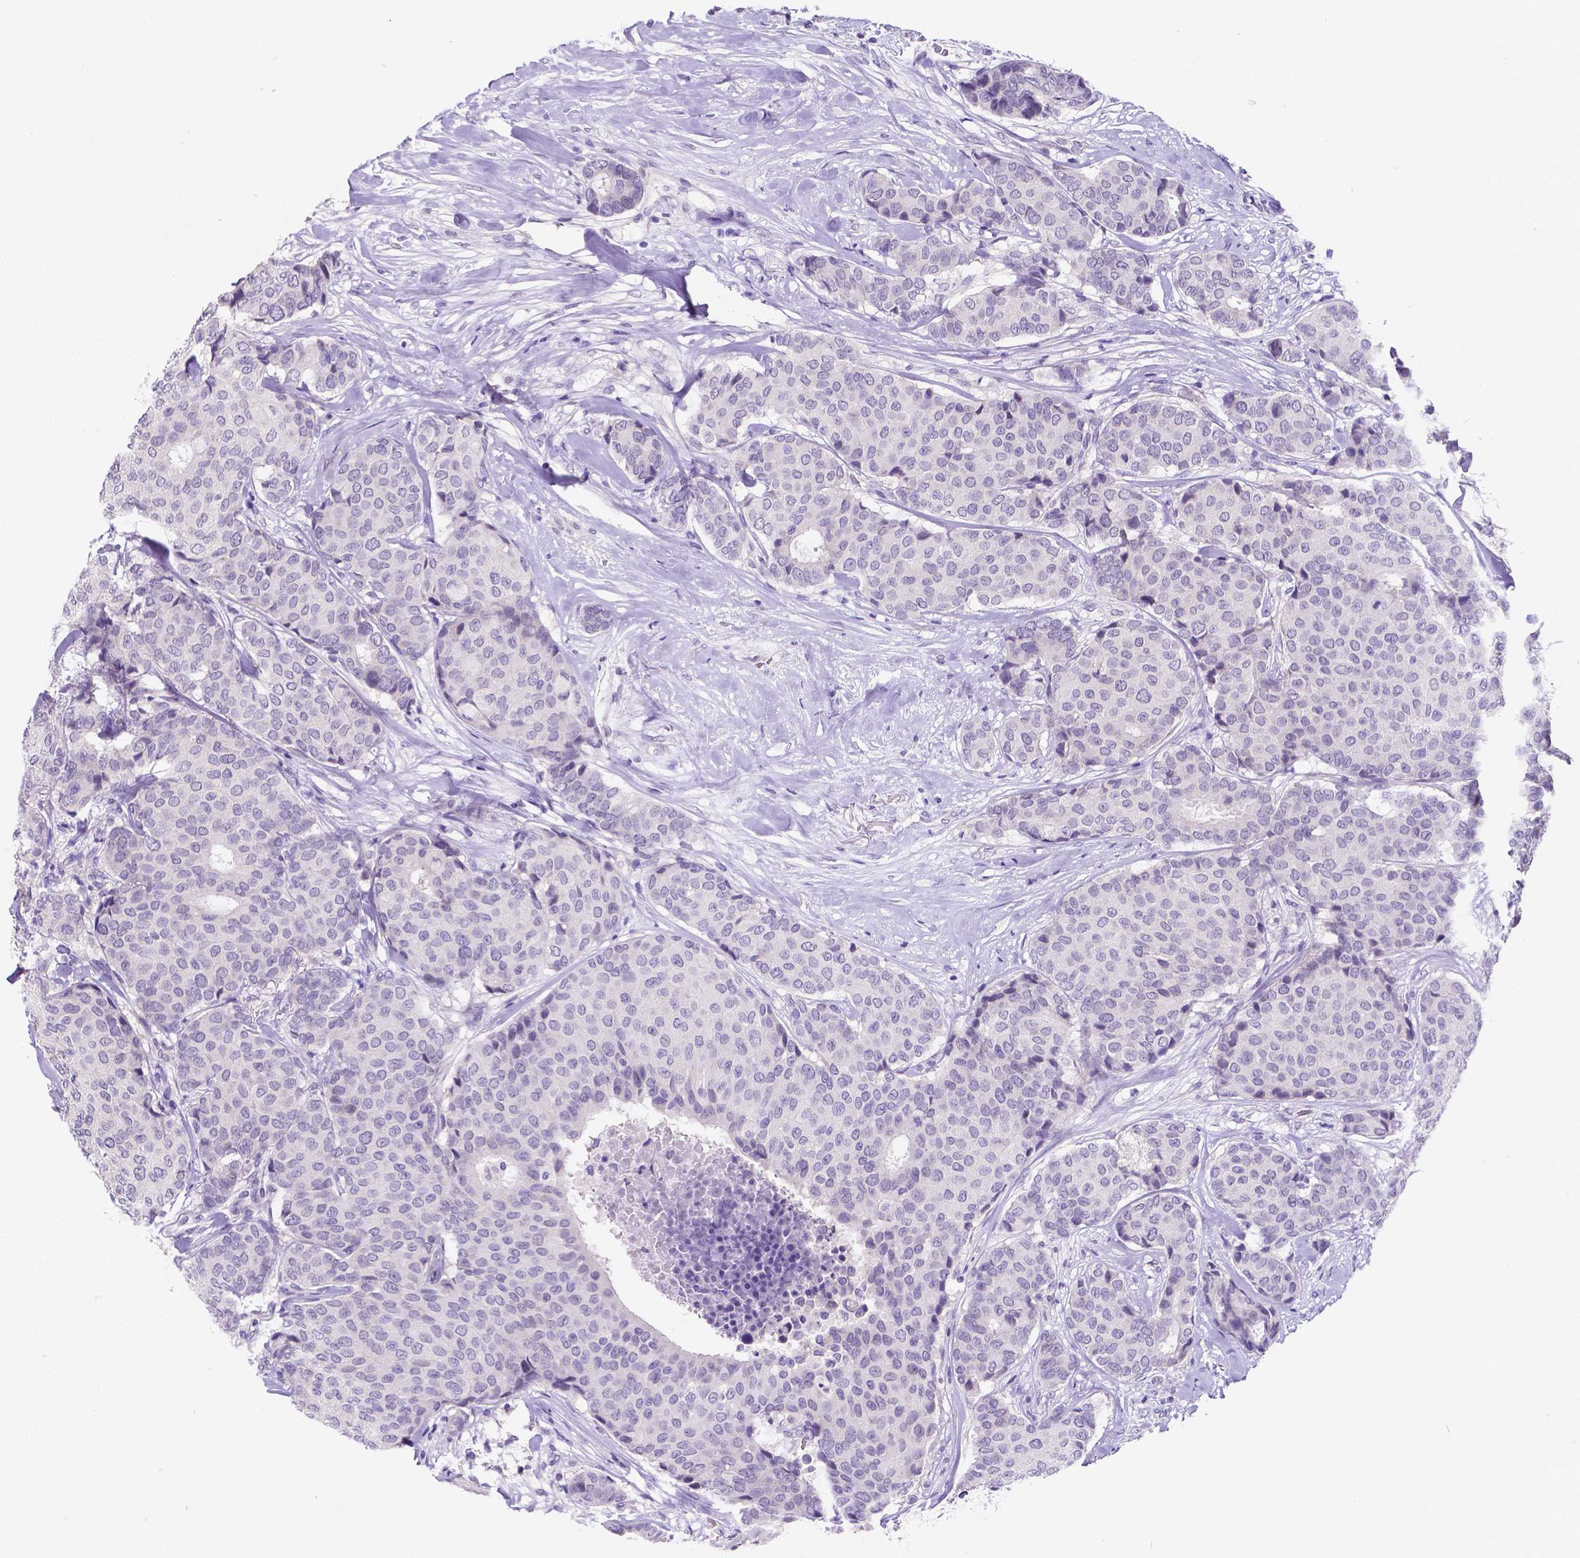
{"staining": {"intensity": "negative", "quantity": "none", "location": "none"}, "tissue": "breast cancer", "cell_type": "Tumor cells", "image_type": "cancer", "snomed": [{"axis": "morphology", "description": "Duct carcinoma"}, {"axis": "topography", "description": "Breast"}], "caption": "The histopathology image shows no staining of tumor cells in invasive ductal carcinoma (breast).", "gene": "SATB2", "patient": {"sex": "female", "age": 75}}